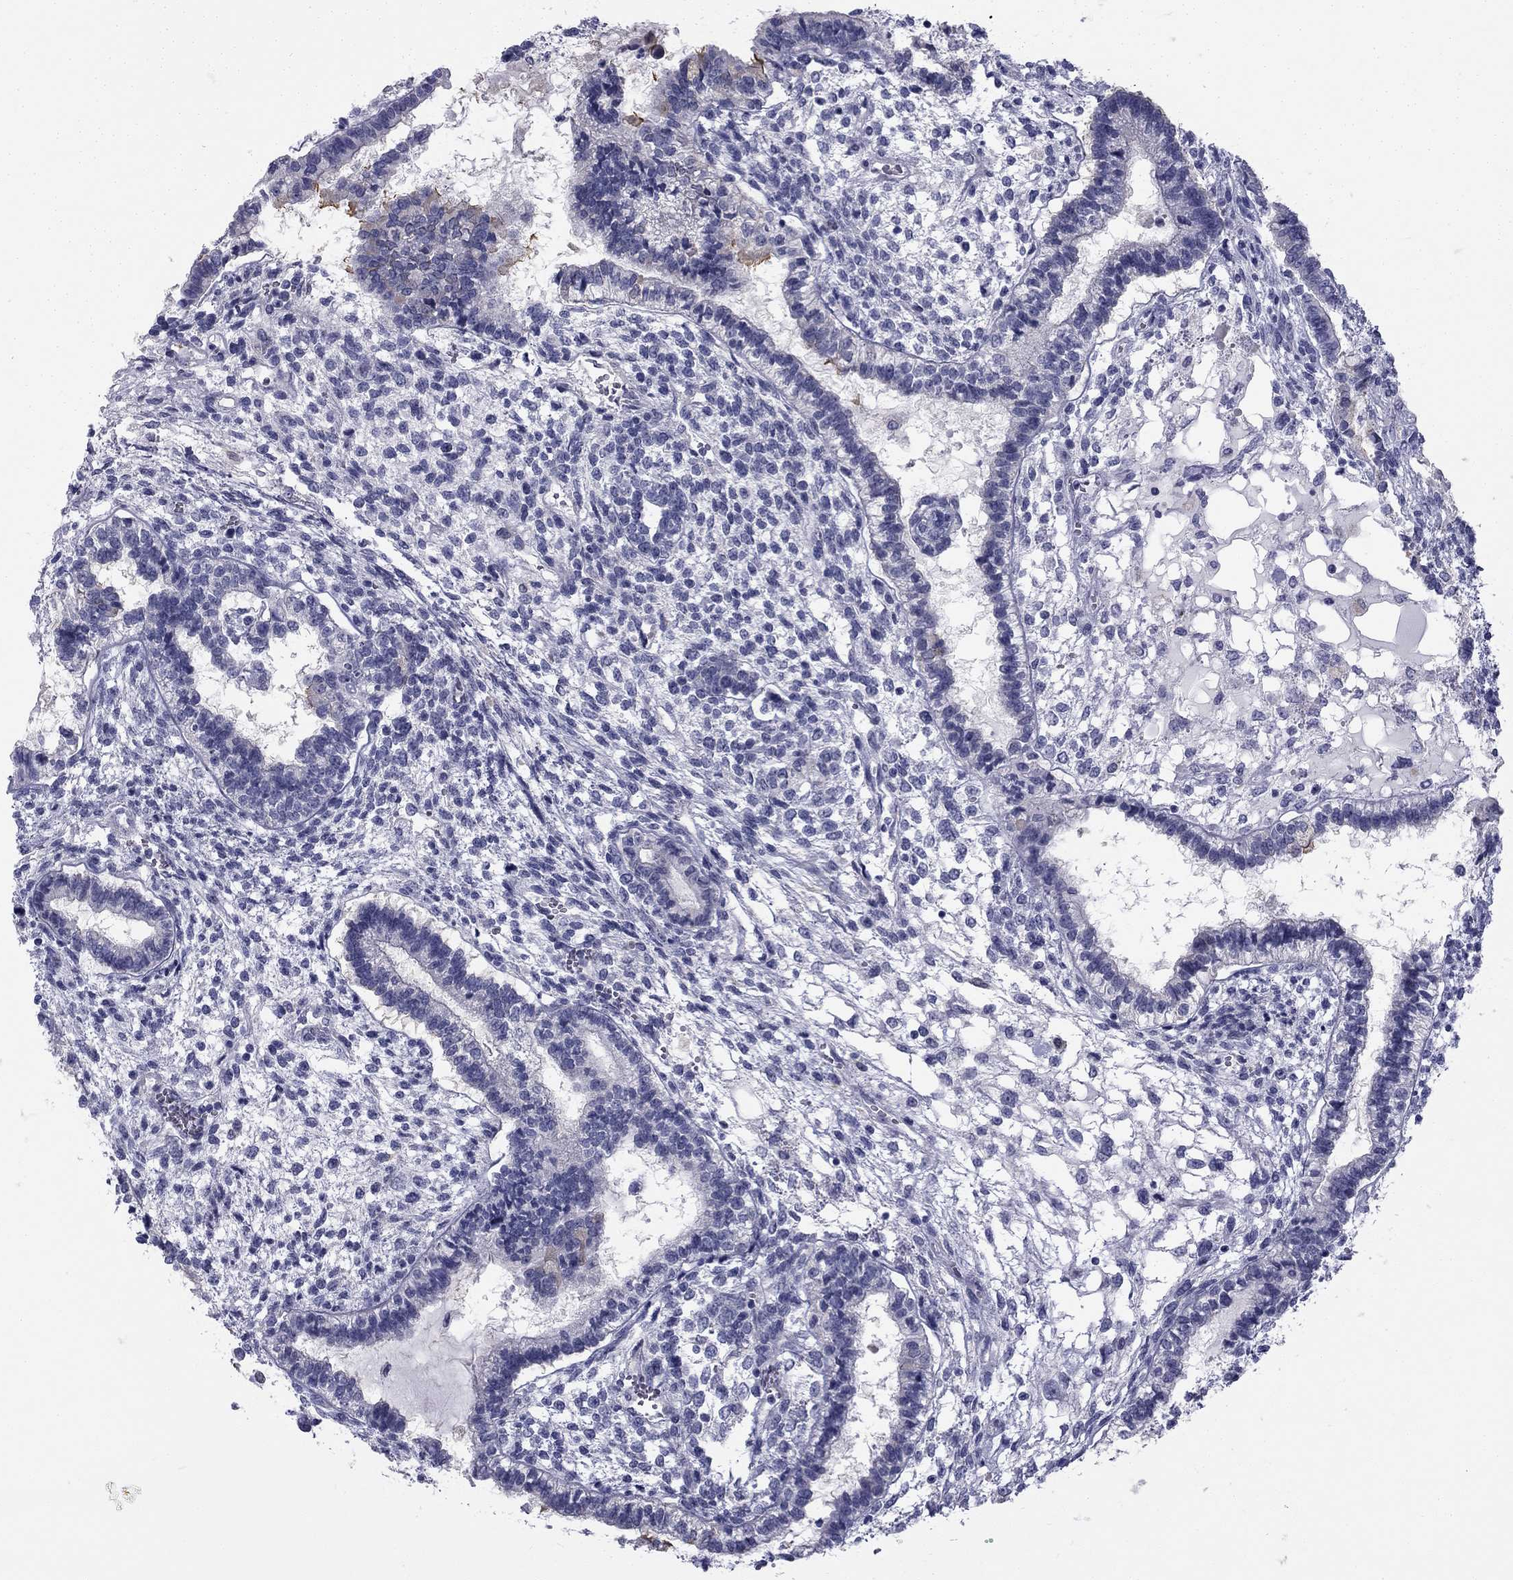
{"staining": {"intensity": "negative", "quantity": "none", "location": "none"}, "tissue": "testis cancer", "cell_type": "Tumor cells", "image_type": "cancer", "snomed": [{"axis": "morphology", "description": "Carcinoma, Embryonal, NOS"}, {"axis": "topography", "description": "Testis"}], "caption": "DAB (3,3'-diaminobenzidine) immunohistochemical staining of human testis cancer displays no significant staining in tumor cells.", "gene": "CCDC40", "patient": {"sex": "male", "age": 37}}